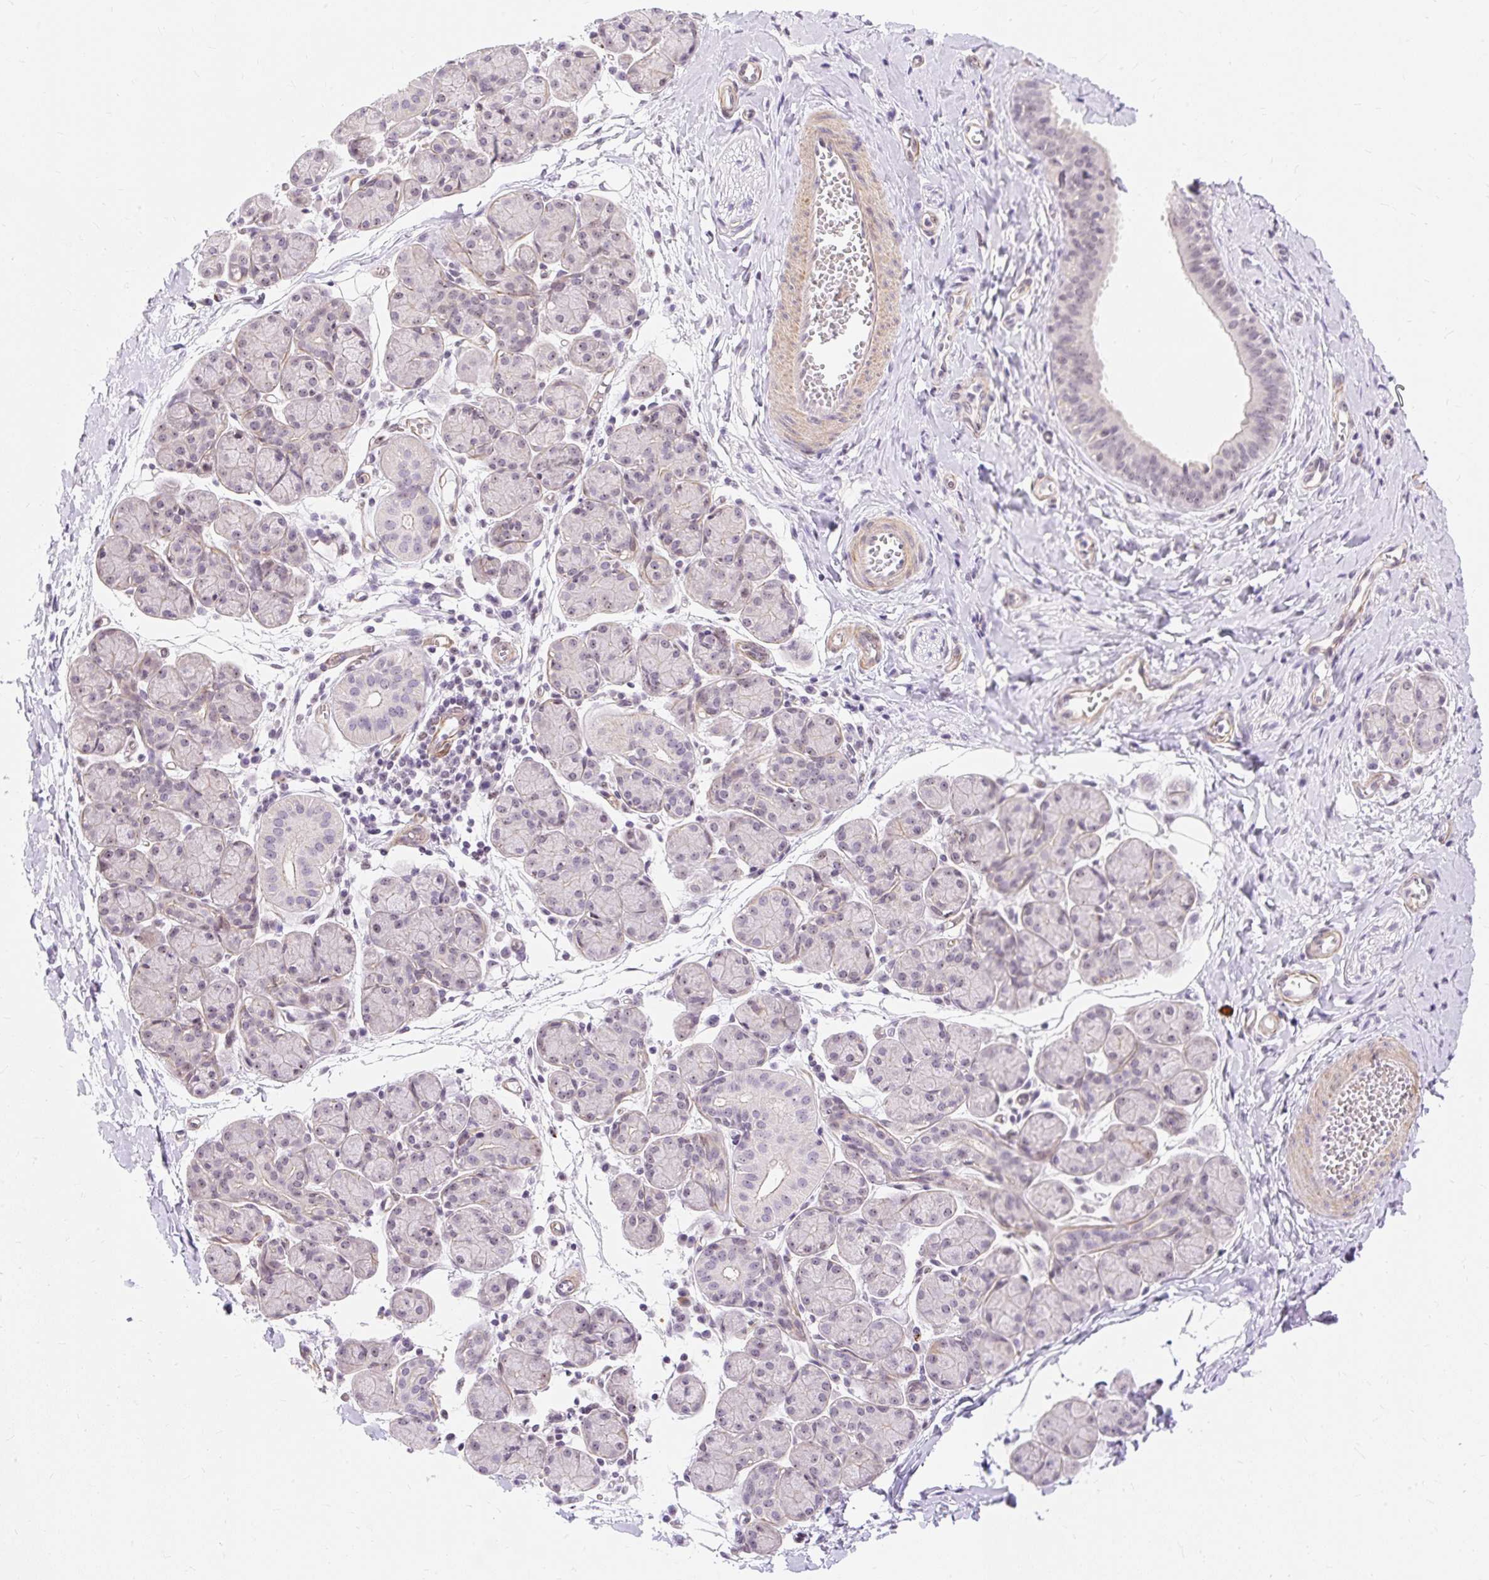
{"staining": {"intensity": "weak", "quantity": "<25%", "location": "nuclear"}, "tissue": "salivary gland", "cell_type": "Glandular cells", "image_type": "normal", "snomed": [{"axis": "morphology", "description": "Normal tissue, NOS"}, {"axis": "morphology", "description": "Inflammation, NOS"}, {"axis": "topography", "description": "Lymph node"}, {"axis": "topography", "description": "Salivary gland"}], "caption": "There is no significant positivity in glandular cells of salivary gland. (Stains: DAB (3,3'-diaminobenzidine) immunohistochemistry with hematoxylin counter stain, Microscopy: brightfield microscopy at high magnification).", "gene": "OBP2A", "patient": {"sex": "male", "age": 3}}